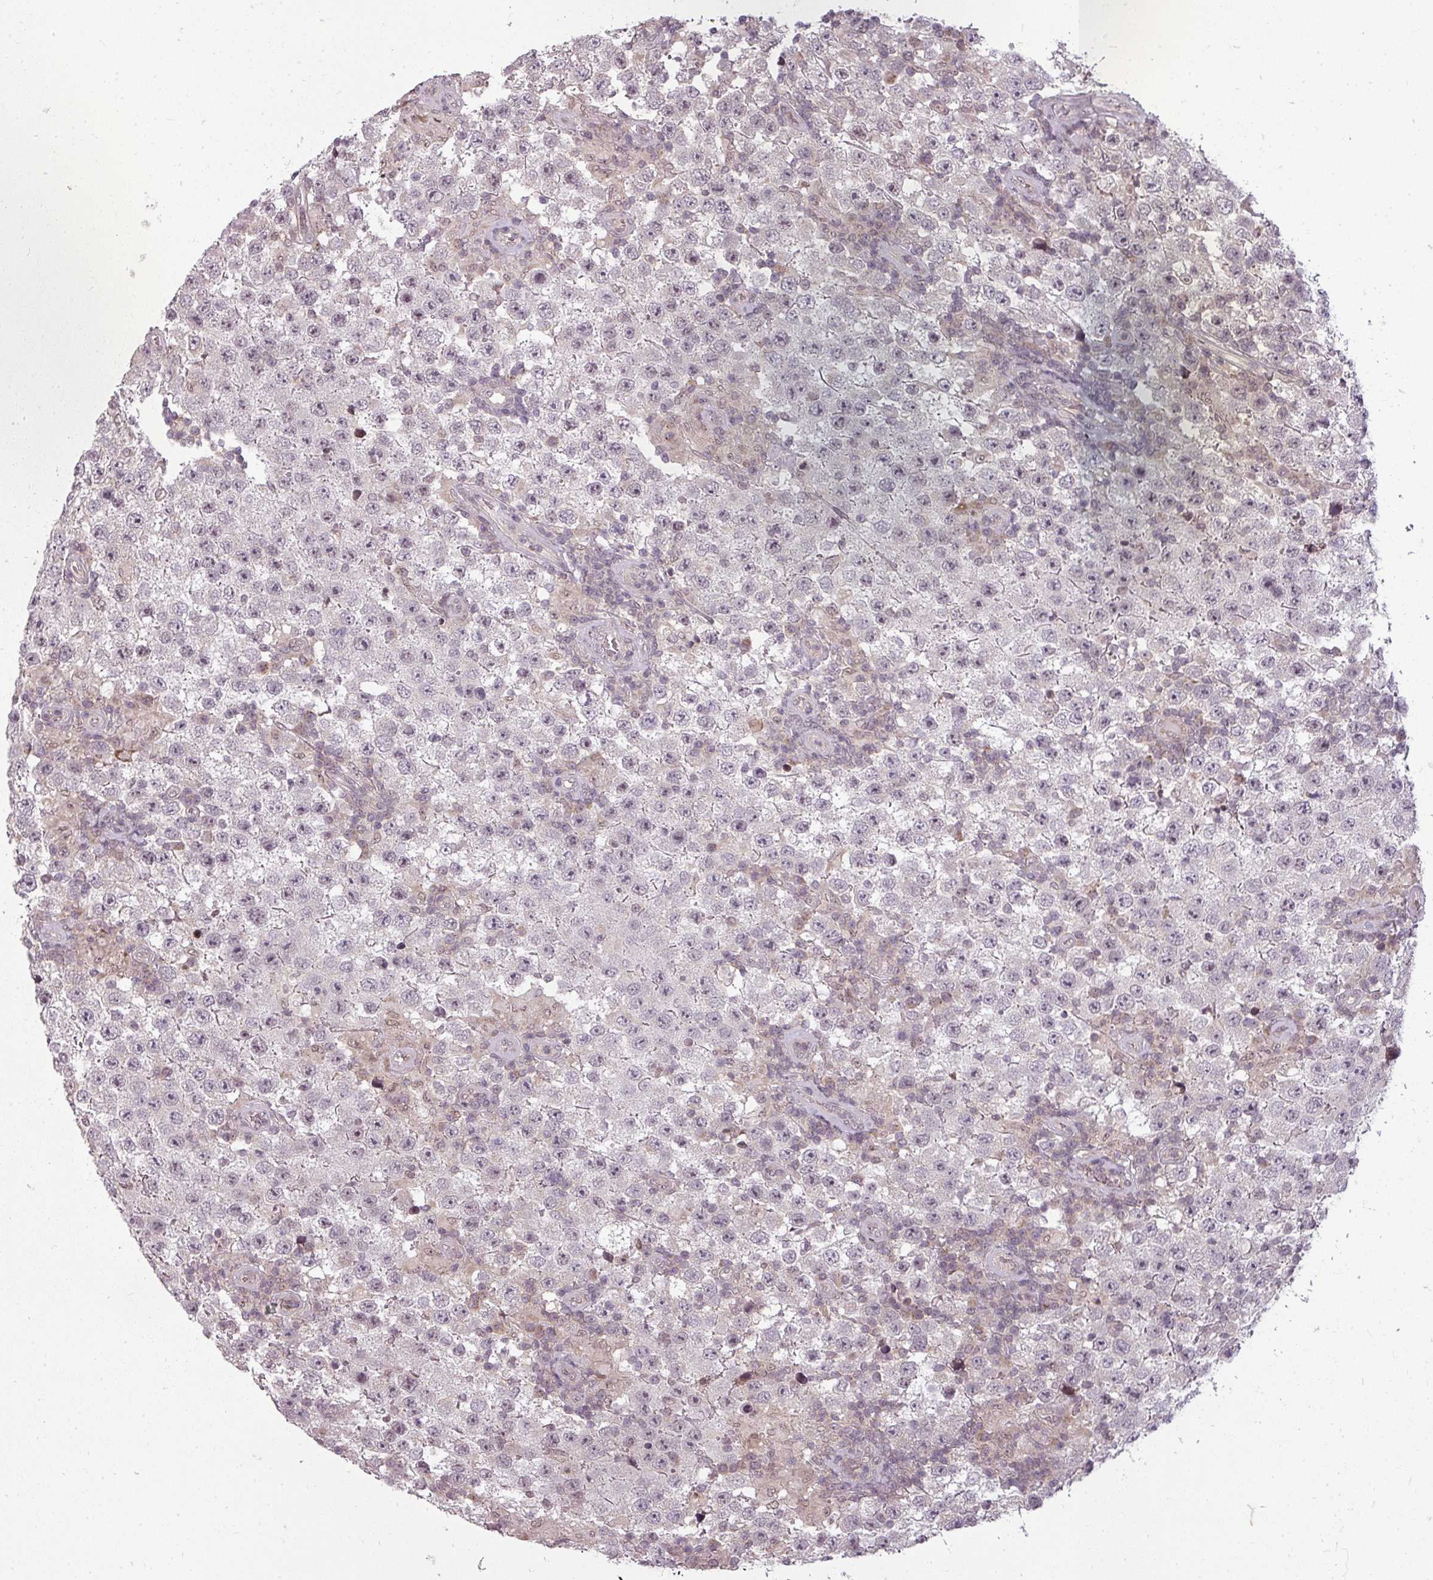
{"staining": {"intensity": "negative", "quantity": "none", "location": "none"}, "tissue": "testis cancer", "cell_type": "Tumor cells", "image_type": "cancer", "snomed": [{"axis": "morphology", "description": "Normal tissue, NOS"}, {"axis": "morphology", "description": "Urothelial carcinoma, High grade"}, {"axis": "morphology", "description": "Seminoma, NOS"}, {"axis": "morphology", "description": "Carcinoma, Embryonal, NOS"}, {"axis": "topography", "description": "Urinary bladder"}, {"axis": "topography", "description": "Testis"}], "caption": "Tumor cells are negative for protein expression in human testis cancer. (IHC, brightfield microscopy, high magnification).", "gene": "CLIC1", "patient": {"sex": "male", "age": 41}}